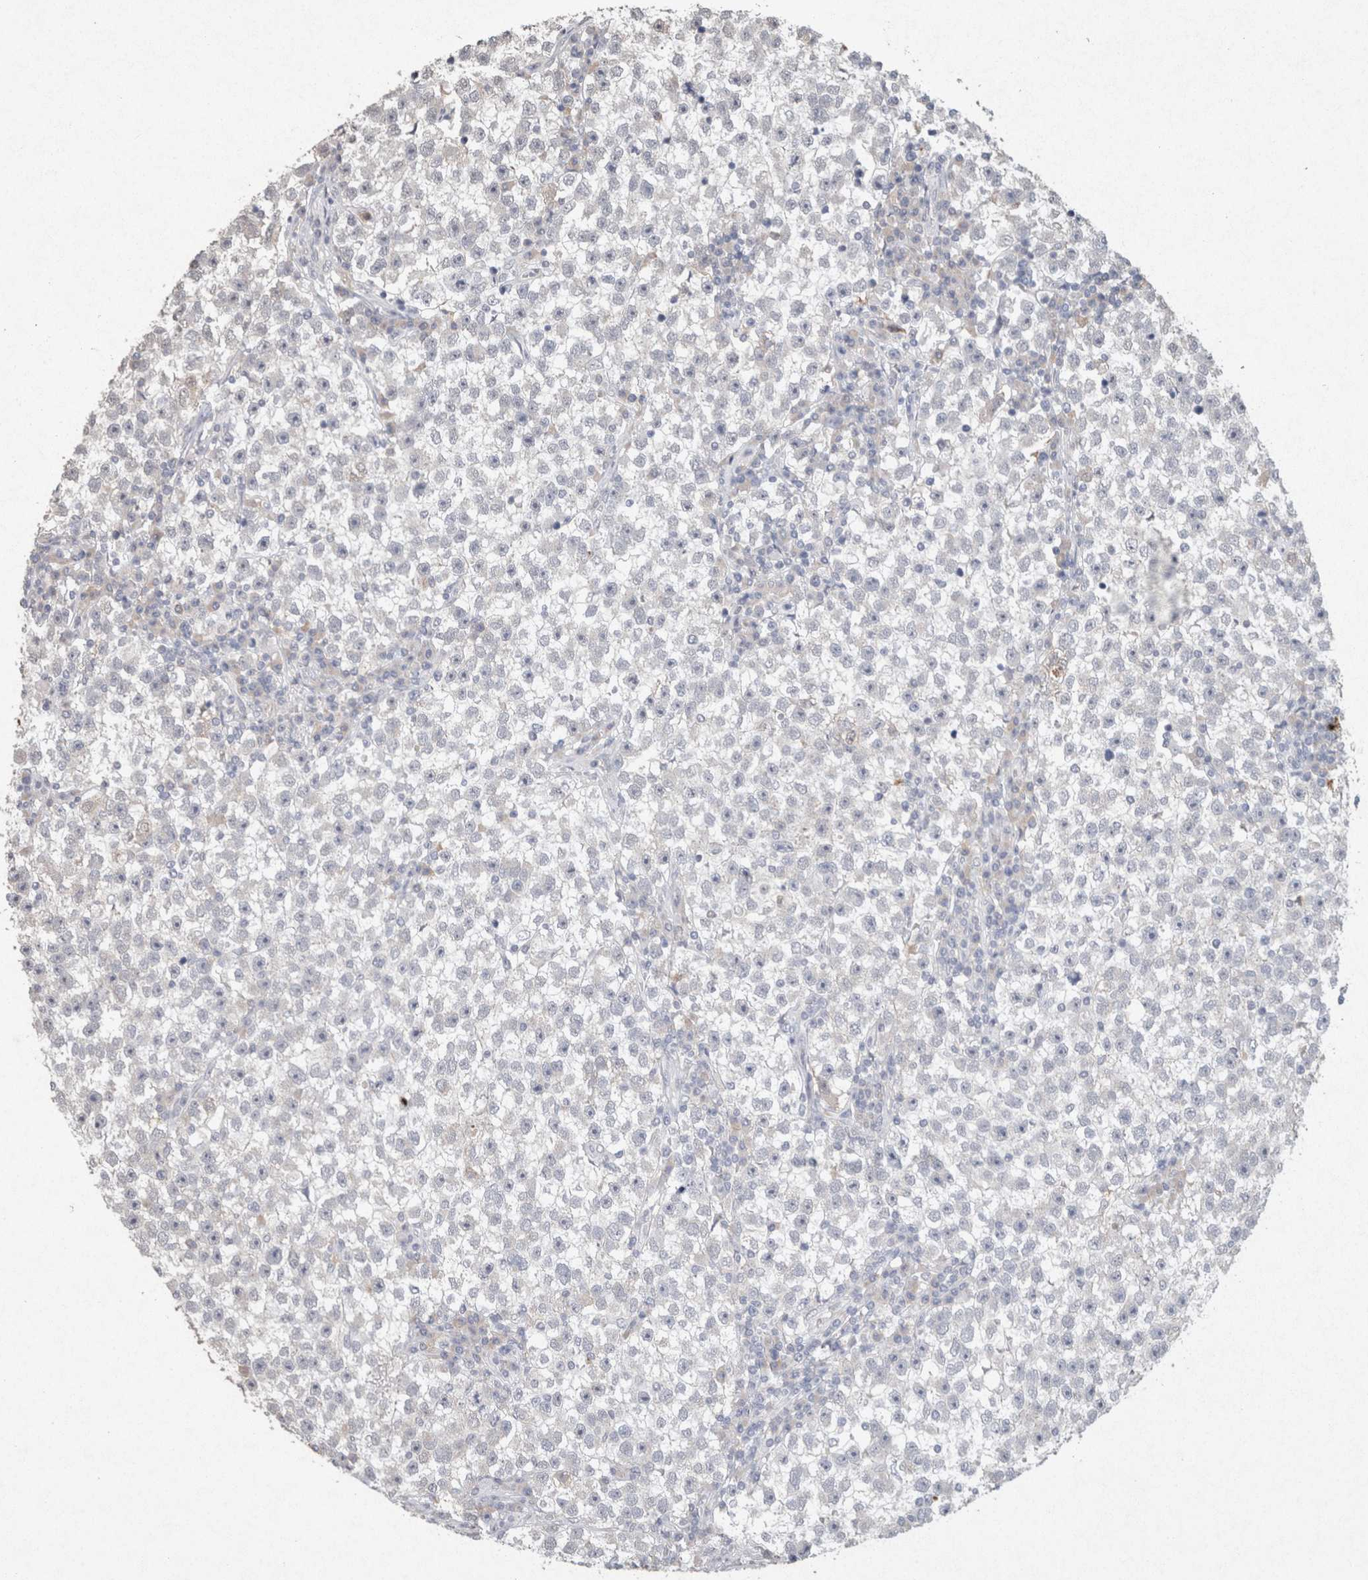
{"staining": {"intensity": "negative", "quantity": "none", "location": "none"}, "tissue": "testis cancer", "cell_type": "Tumor cells", "image_type": "cancer", "snomed": [{"axis": "morphology", "description": "Seminoma, NOS"}, {"axis": "topography", "description": "Testis"}], "caption": "Human seminoma (testis) stained for a protein using immunohistochemistry shows no positivity in tumor cells.", "gene": "FABP7", "patient": {"sex": "male", "age": 22}}